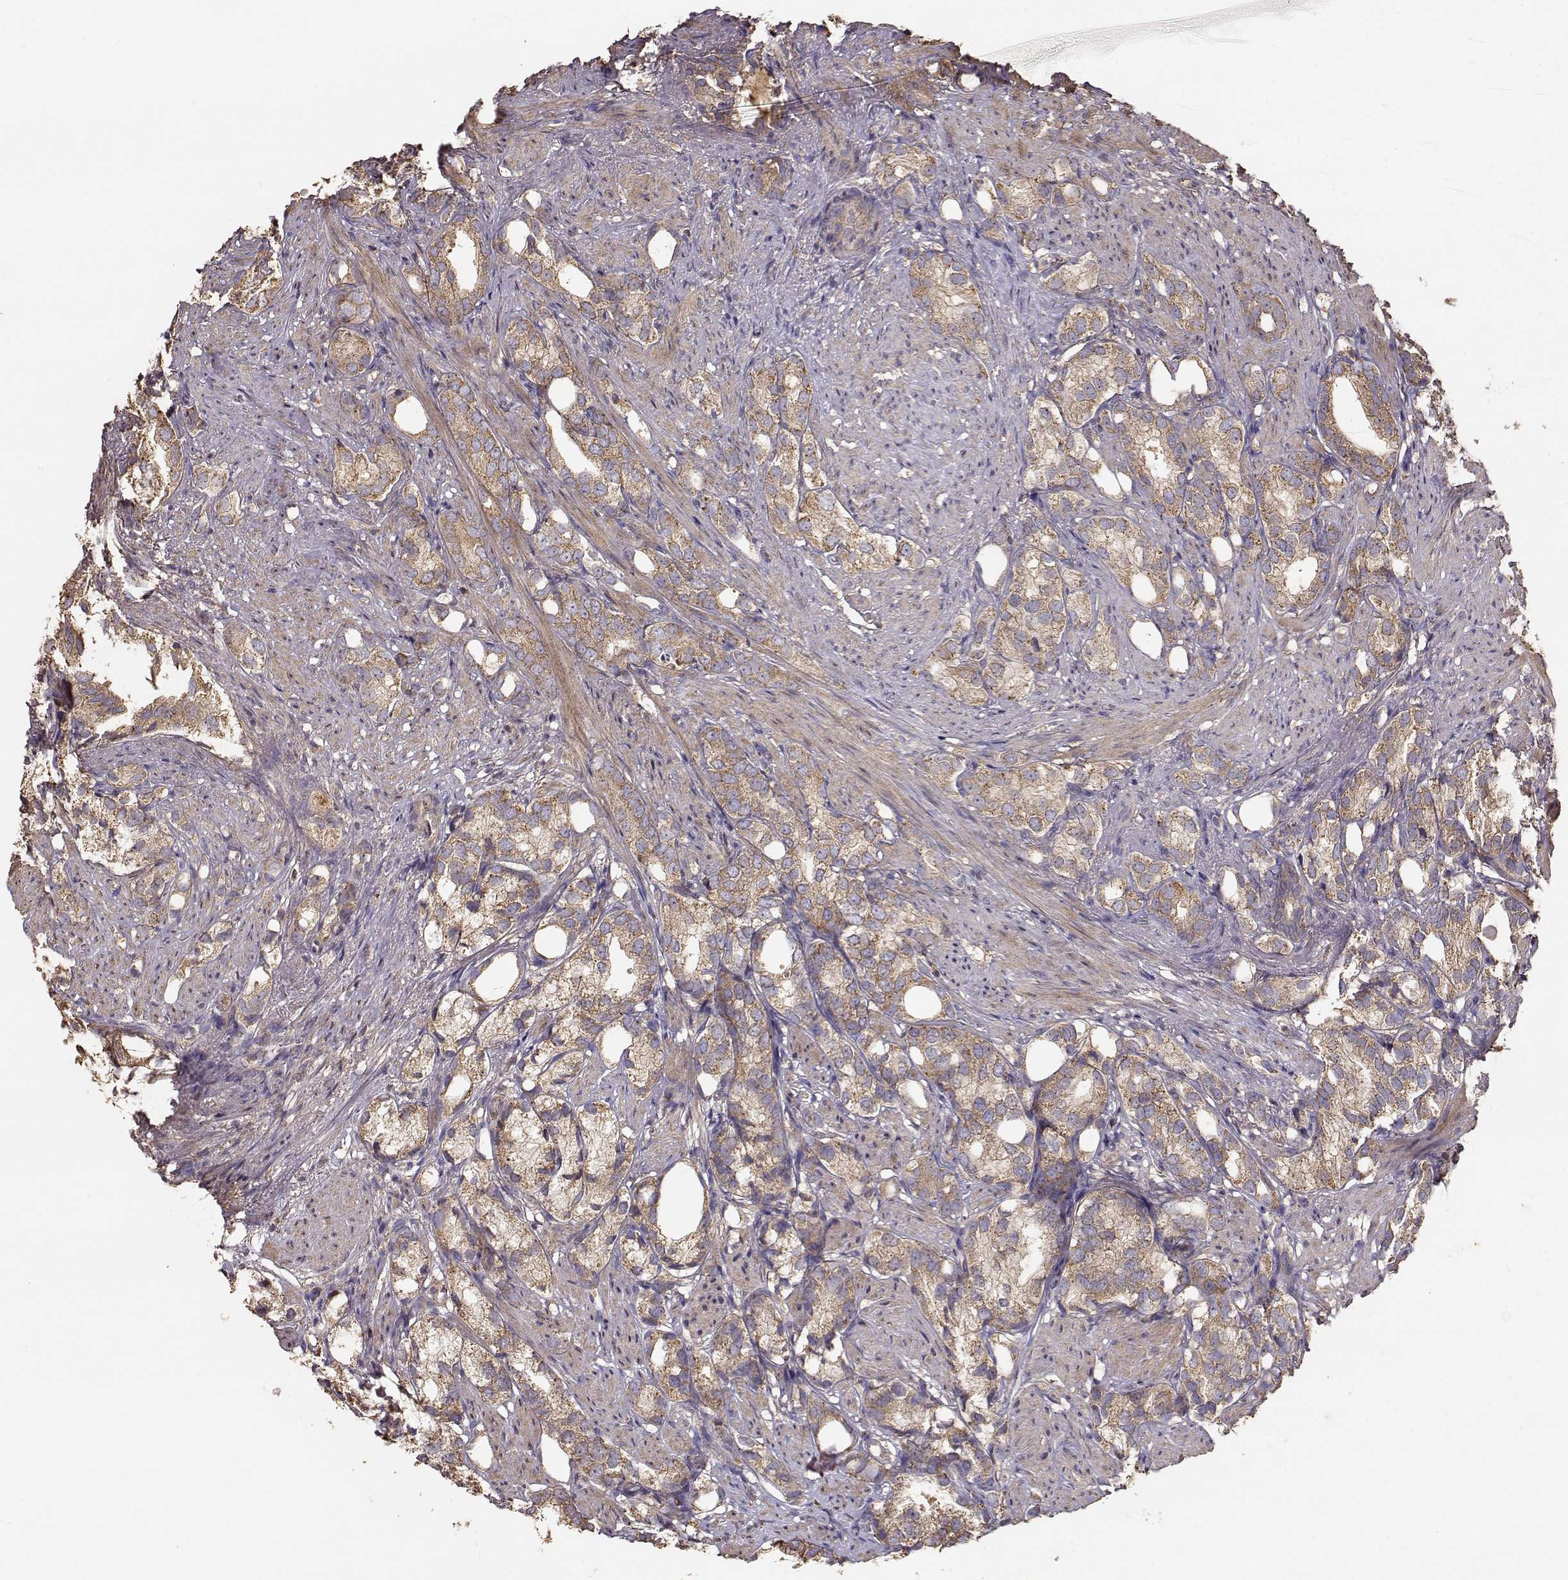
{"staining": {"intensity": "moderate", "quantity": ">75%", "location": "cytoplasmic/membranous"}, "tissue": "prostate cancer", "cell_type": "Tumor cells", "image_type": "cancer", "snomed": [{"axis": "morphology", "description": "Adenocarcinoma, High grade"}, {"axis": "topography", "description": "Prostate"}], "caption": "A brown stain labels moderate cytoplasmic/membranous positivity of a protein in prostate cancer tumor cells. The staining was performed using DAB (3,3'-diaminobenzidine) to visualize the protein expression in brown, while the nuclei were stained in blue with hematoxylin (Magnification: 20x).", "gene": "TARS3", "patient": {"sex": "male", "age": 82}}